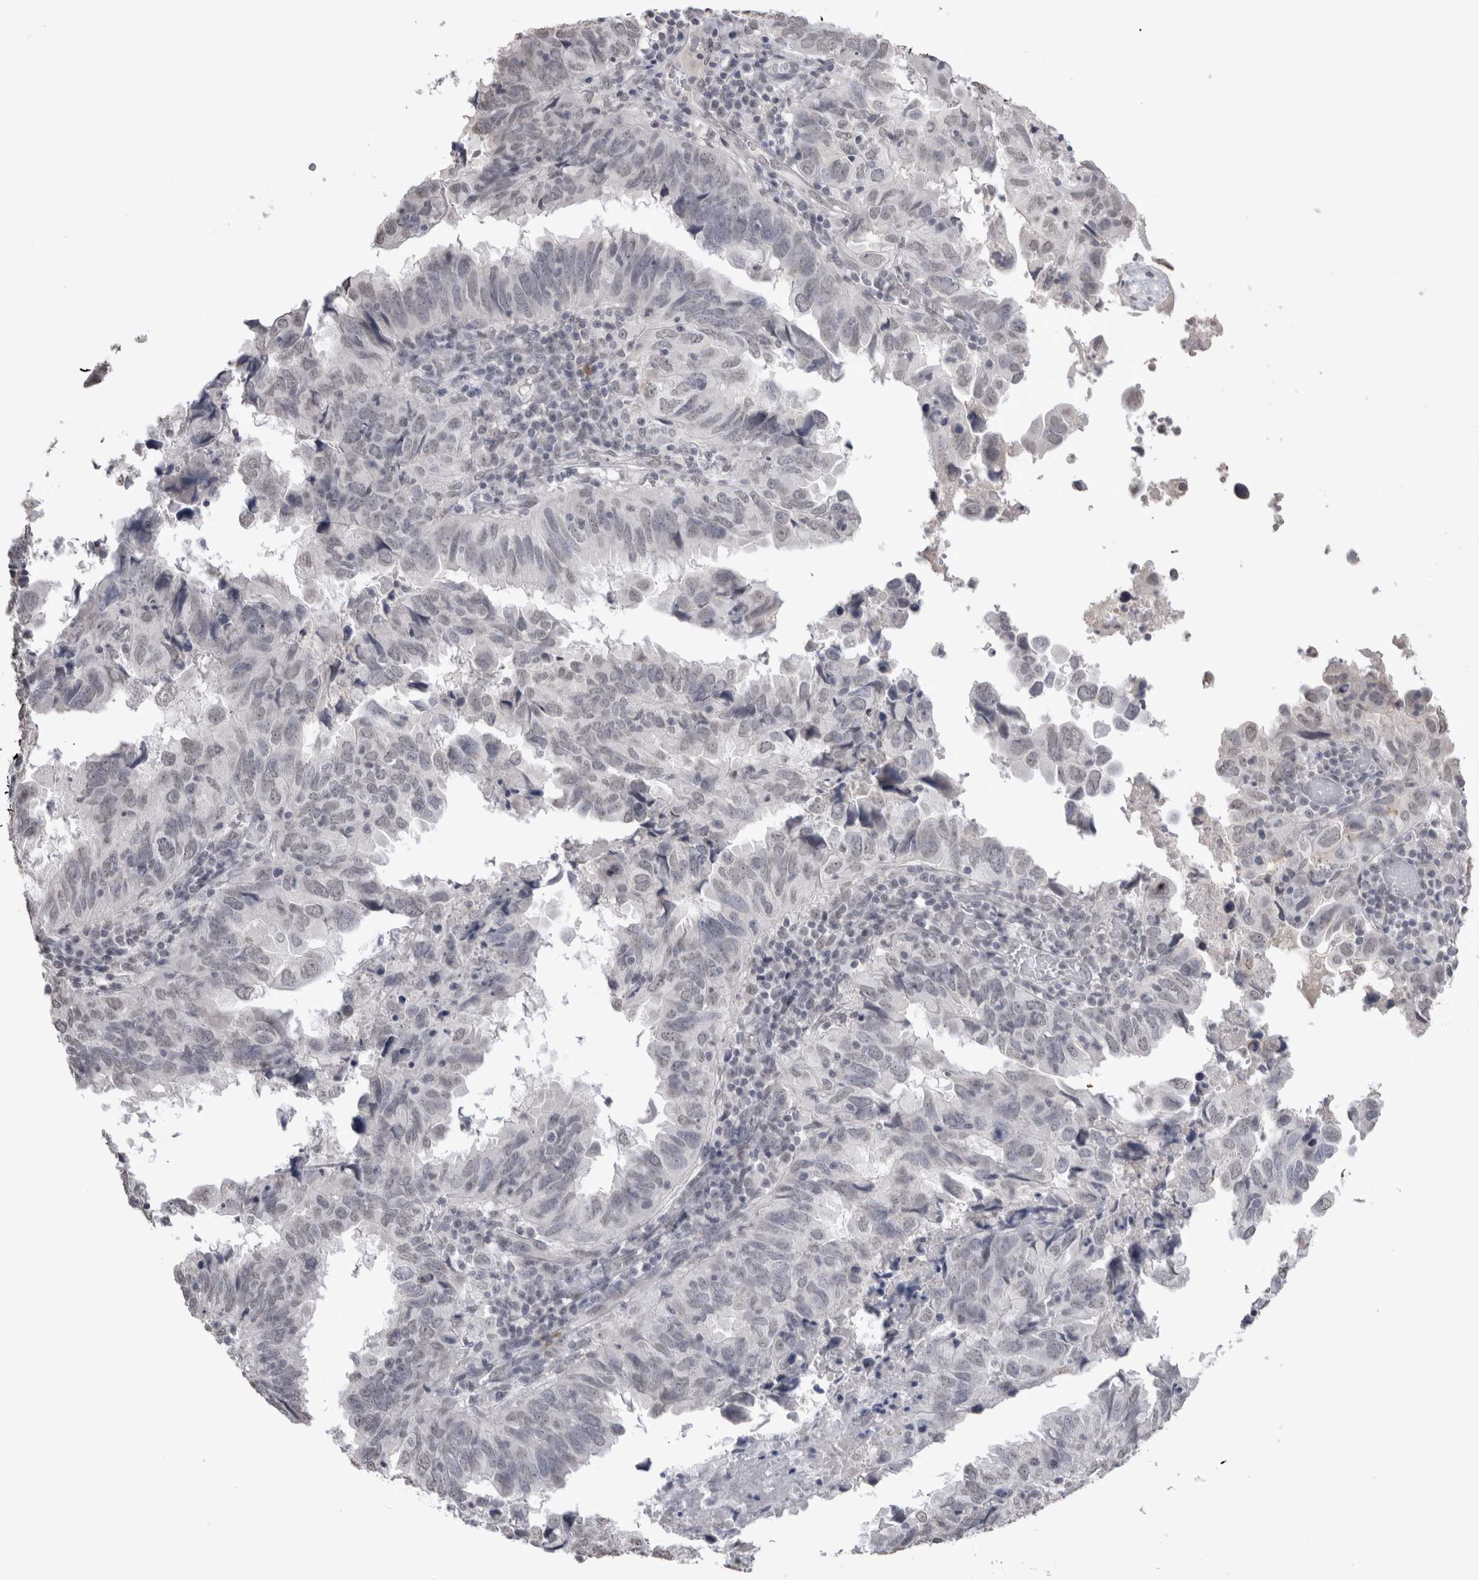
{"staining": {"intensity": "negative", "quantity": "none", "location": "none"}, "tissue": "endometrial cancer", "cell_type": "Tumor cells", "image_type": "cancer", "snomed": [{"axis": "morphology", "description": "Adenocarcinoma, NOS"}, {"axis": "topography", "description": "Uterus"}], "caption": "A high-resolution photomicrograph shows IHC staining of endometrial cancer (adenocarcinoma), which shows no significant expression in tumor cells. (Immunohistochemistry, brightfield microscopy, high magnification).", "gene": "DDX4", "patient": {"sex": "female", "age": 77}}